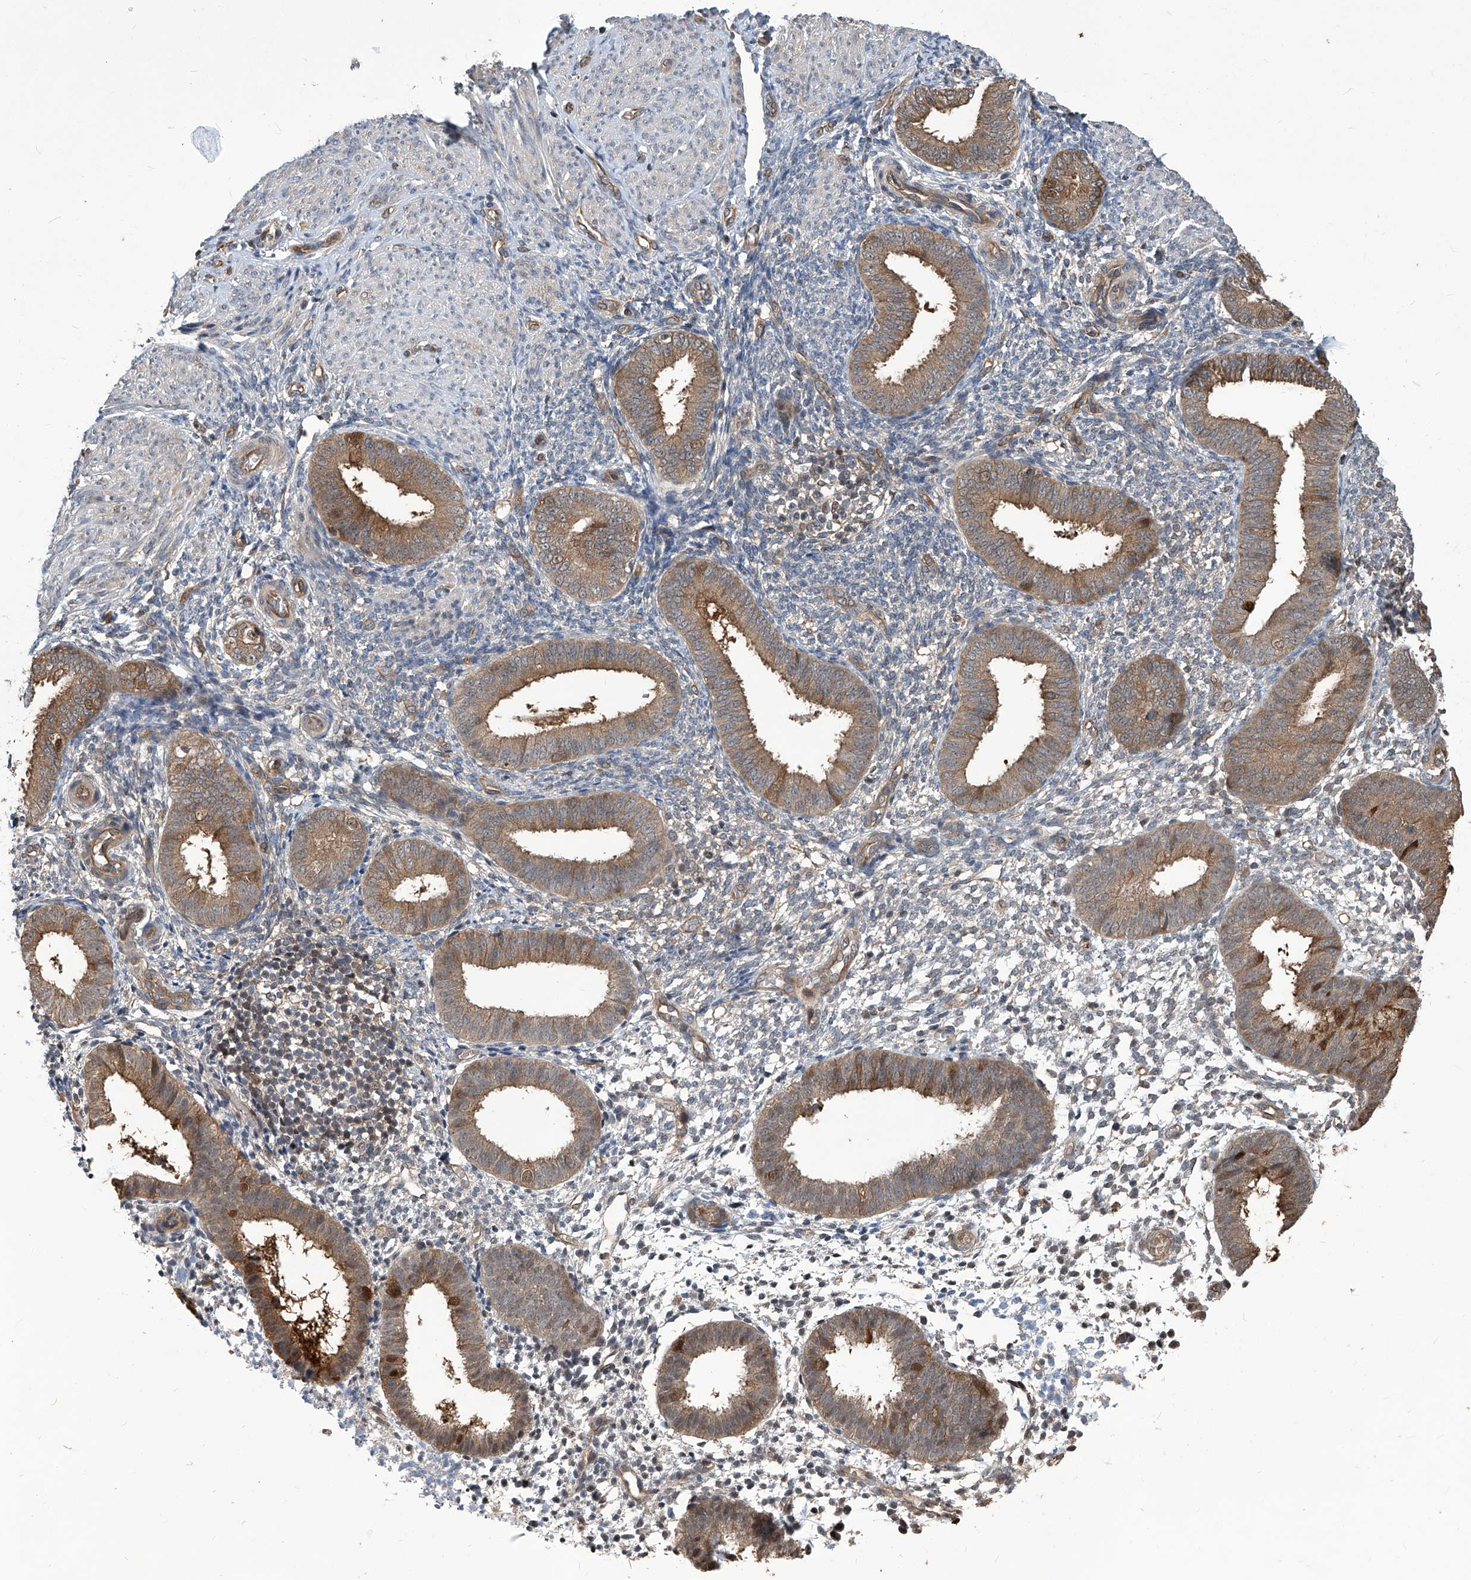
{"staining": {"intensity": "moderate", "quantity": "<25%", "location": "cytoplasmic/membranous,nuclear"}, "tissue": "endometrium", "cell_type": "Cells in endometrial stroma", "image_type": "normal", "snomed": [{"axis": "morphology", "description": "Normal tissue, NOS"}, {"axis": "topography", "description": "Uterus"}, {"axis": "topography", "description": "Endometrium"}], "caption": "High-magnification brightfield microscopy of unremarkable endometrium stained with DAB (3,3'-diaminobenzidine) (brown) and counterstained with hematoxylin (blue). cells in endometrial stroma exhibit moderate cytoplasmic/membranous,nuclear staining is present in about<25% of cells.", "gene": "PSMB1", "patient": {"sex": "female", "age": 48}}